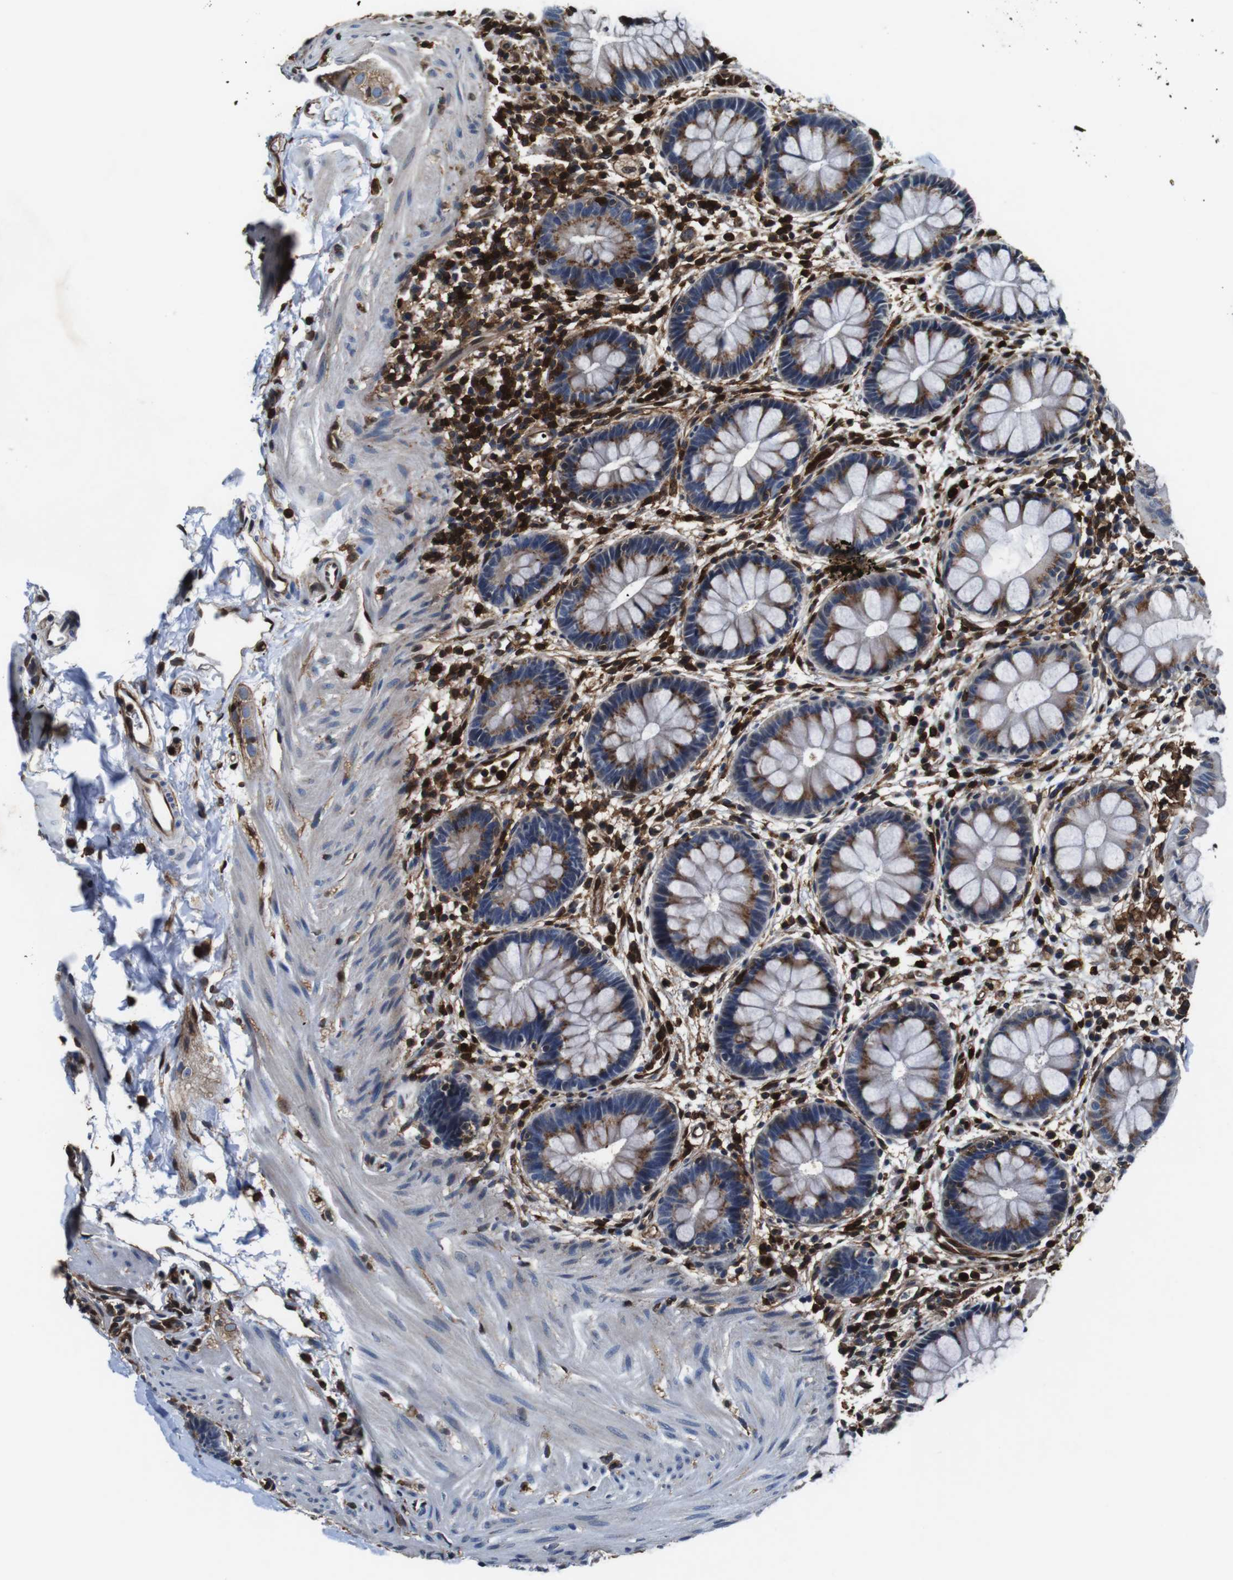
{"staining": {"intensity": "moderate", "quantity": ">75%", "location": "cytoplasmic/membranous"}, "tissue": "rectum", "cell_type": "Glandular cells", "image_type": "normal", "snomed": [{"axis": "morphology", "description": "Normal tissue, NOS"}, {"axis": "topography", "description": "Rectum"}], "caption": "Rectum stained for a protein (brown) demonstrates moderate cytoplasmic/membranous positive staining in about >75% of glandular cells.", "gene": "ANXA1", "patient": {"sex": "female", "age": 24}}